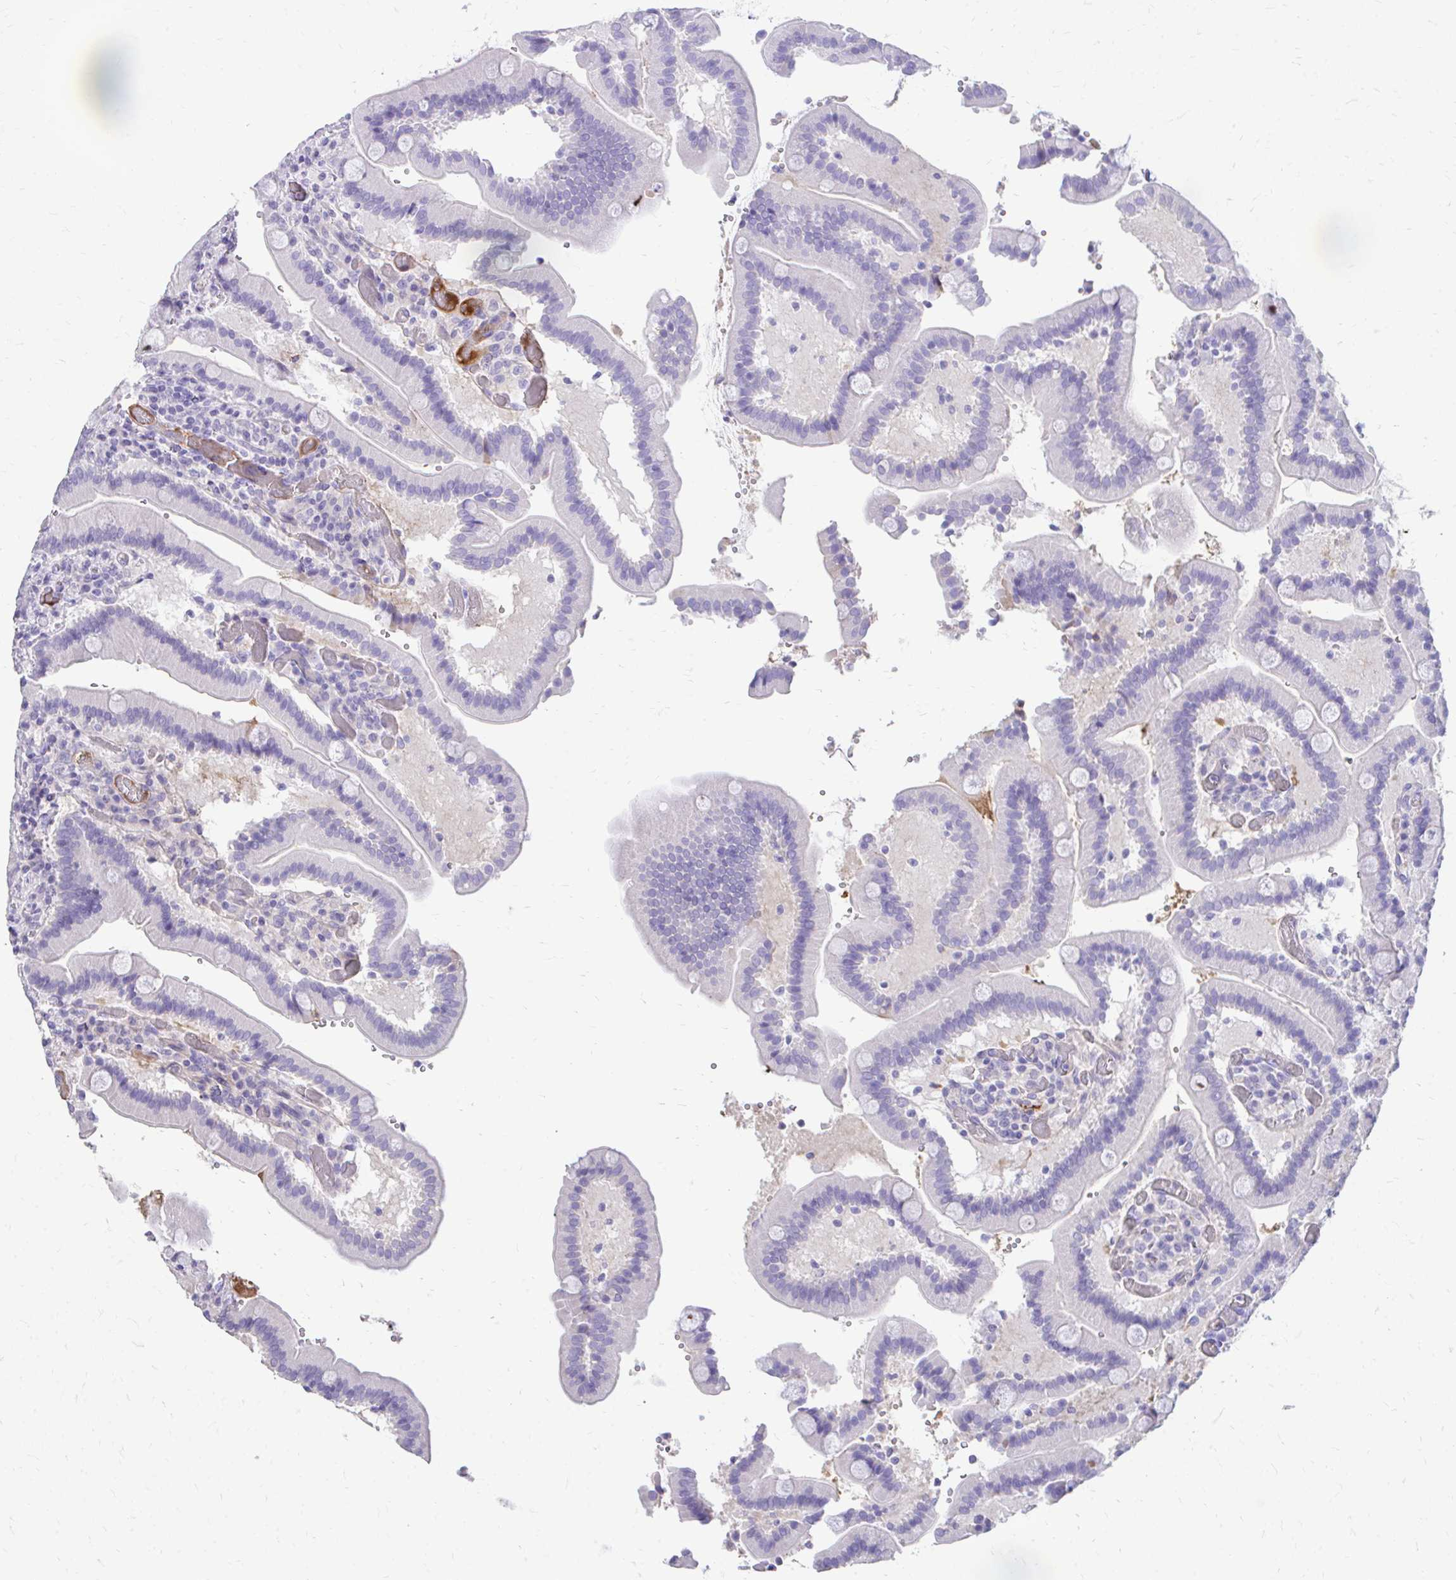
{"staining": {"intensity": "negative", "quantity": "none", "location": "none"}, "tissue": "duodenum", "cell_type": "Glandular cells", "image_type": "normal", "snomed": [{"axis": "morphology", "description": "Normal tissue, NOS"}, {"axis": "topography", "description": "Duodenum"}], "caption": "Immunohistochemistry (IHC) of unremarkable duodenum demonstrates no staining in glandular cells.", "gene": "CFH", "patient": {"sex": "female", "age": 62}}